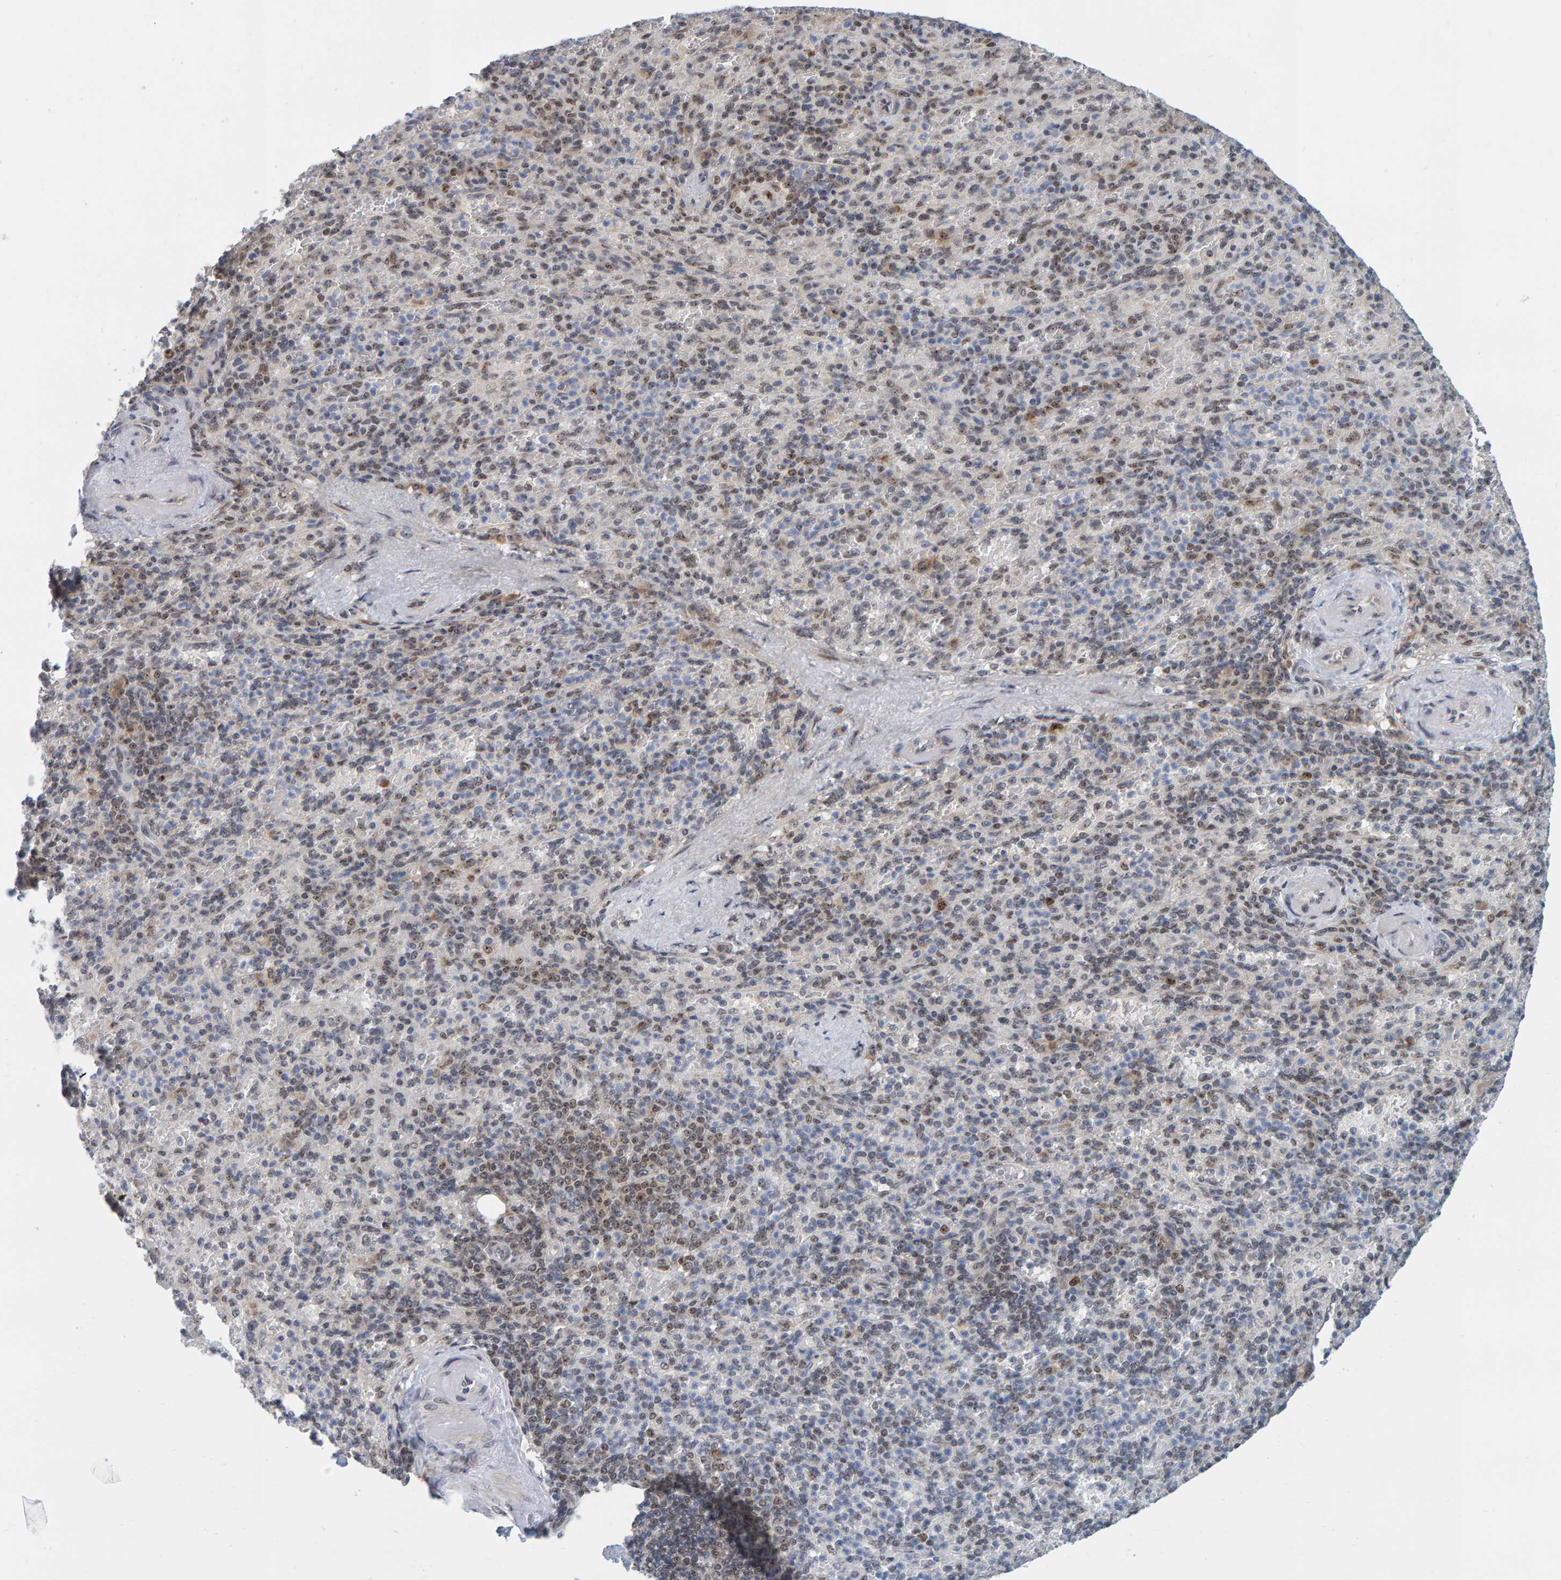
{"staining": {"intensity": "weak", "quantity": "25%-75%", "location": "nuclear"}, "tissue": "spleen", "cell_type": "Cells in red pulp", "image_type": "normal", "snomed": [{"axis": "morphology", "description": "Normal tissue, NOS"}, {"axis": "topography", "description": "Spleen"}], "caption": "Immunohistochemical staining of benign human spleen displays weak nuclear protein expression in approximately 25%-75% of cells in red pulp.", "gene": "POLR1E", "patient": {"sex": "female", "age": 74}}